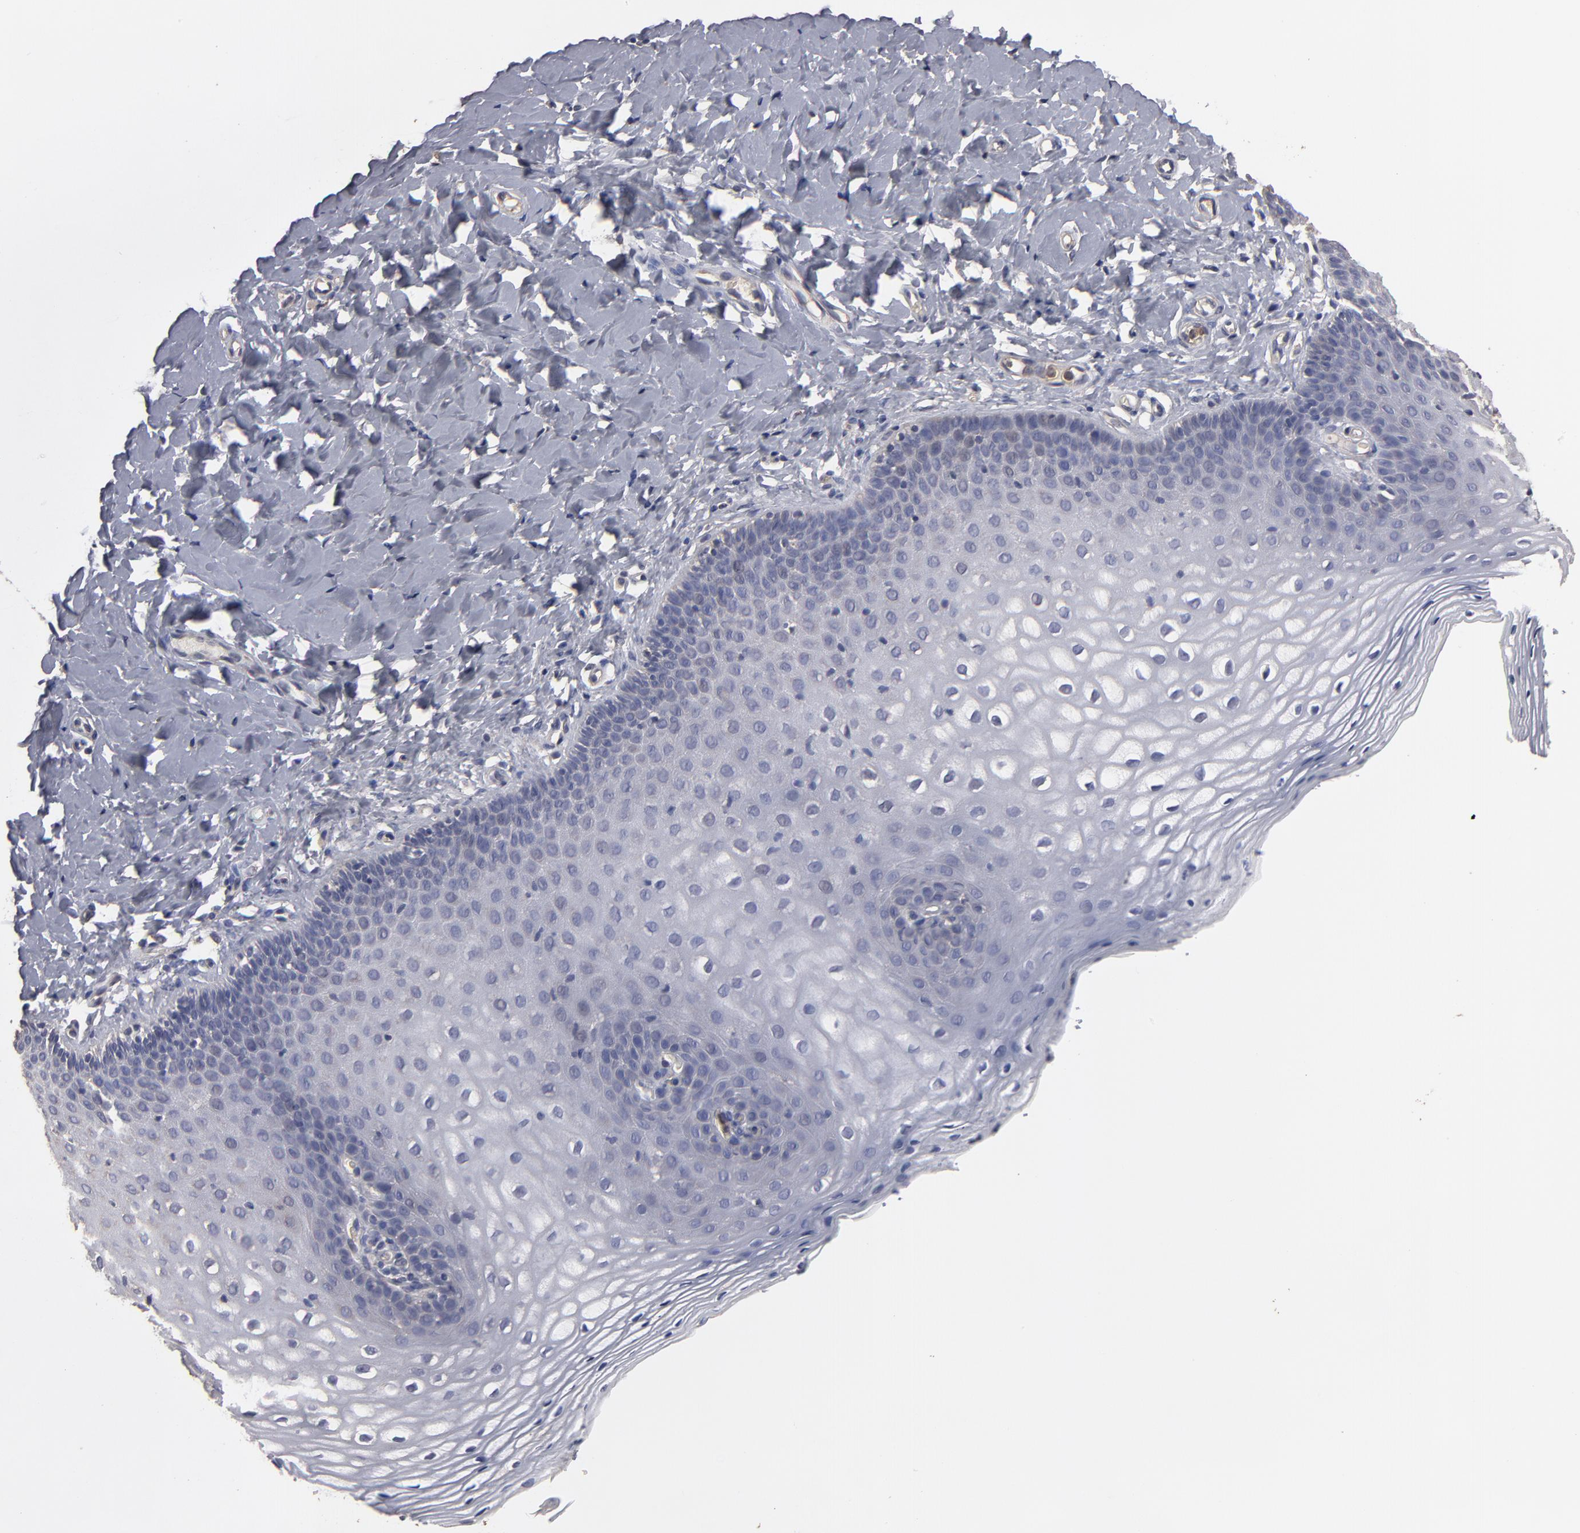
{"staining": {"intensity": "negative", "quantity": "none", "location": "none"}, "tissue": "vagina", "cell_type": "Squamous epithelial cells", "image_type": "normal", "snomed": [{"axis": "morphology", "description": "Normal tissue, NOS"}, {"axis": "topography", "description": "Vagina"}], "caption": "Squamous epithelial cells are negative for protein expression in normal human vagina.", "gene": "RO60", "patient": {"sex": "female", "age": 55}}